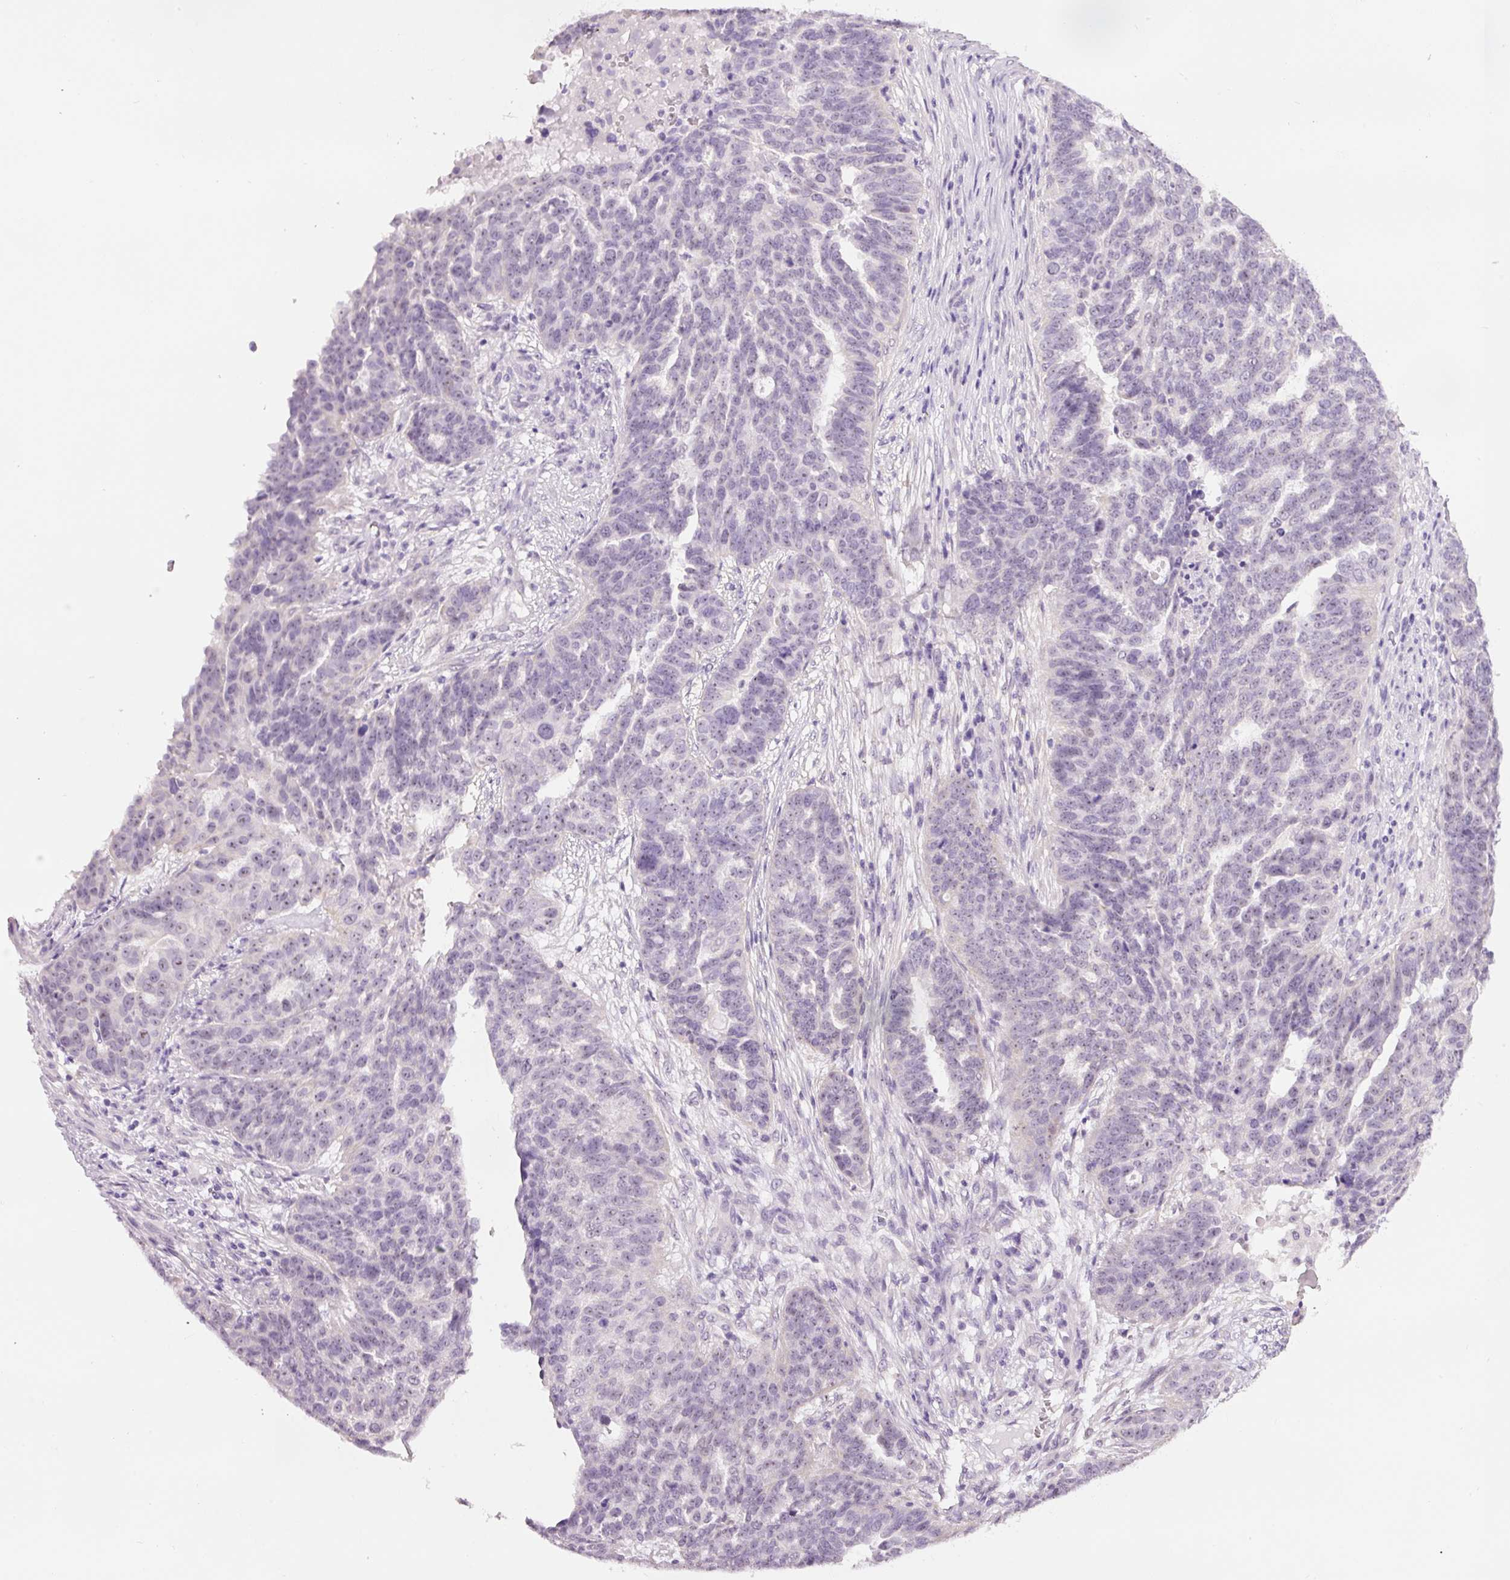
{"staining": {"intensity": "weak", "quantity": "<25%", "location": "nuclear"}, "tissue": "ovarian cancer", "cell_type": "Tumor cells", "image_type": "cancer", "snomed": [{"axis": "morphology", "description": "Cystadenocarcinoma, serous, NOS"}, {"axis": "topography", "description": "Ovary"}], "caption": "High magnification brightfield microscopy of serous cystadenocarcinoma (ovarian) stained with DAB (3,3'-diaminobenzidine) (brown) and counterstained with hematoxylin (blue): tumor cells show no significant expression. (DAB immunohistochemistry visualized using brightfield microscopy, high magnification).", "gene": "GCG", "patient": {"sex": "female", "age": 59}}